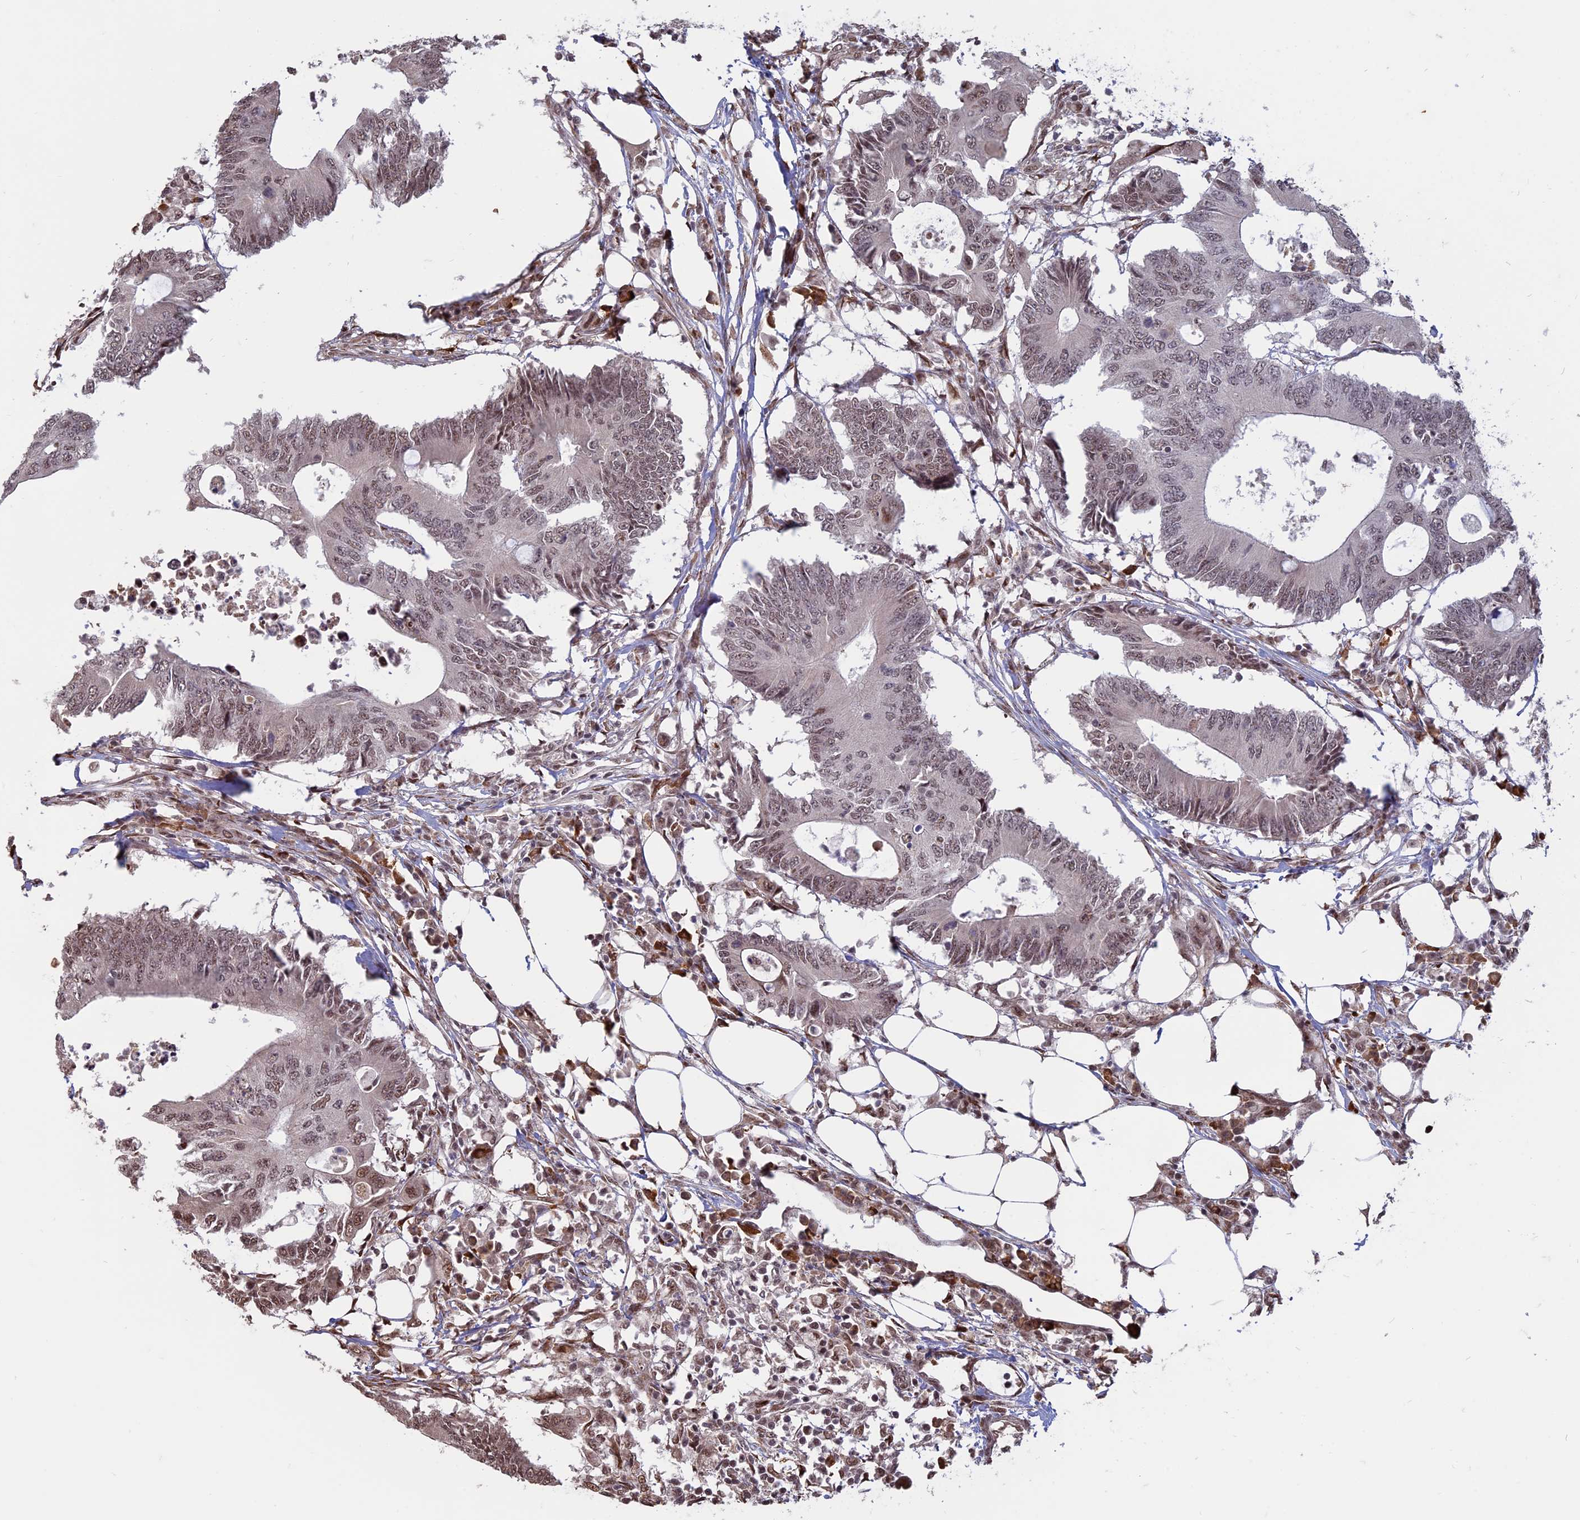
{"staining": {"intensity": "weak", "quantity": ">75%", "location": "nuclear"}, "tissue": "colorectal cancer", "cell_type": "Tumor cells", "image_type": "cancer", "snomed": [{"axis": "morphology", "description": "Adenocarcinoma, NOS"}, {"axis": "topography", "description": "Colon"}], "caption": "About >75% of tumor cells in human colorectal adenocarcinoma display weak nuclear protein staining as visualized by brown immunohistochemical staining.", "gene": "MFAP1", "patient": {"sex": "male", "age": 71}}